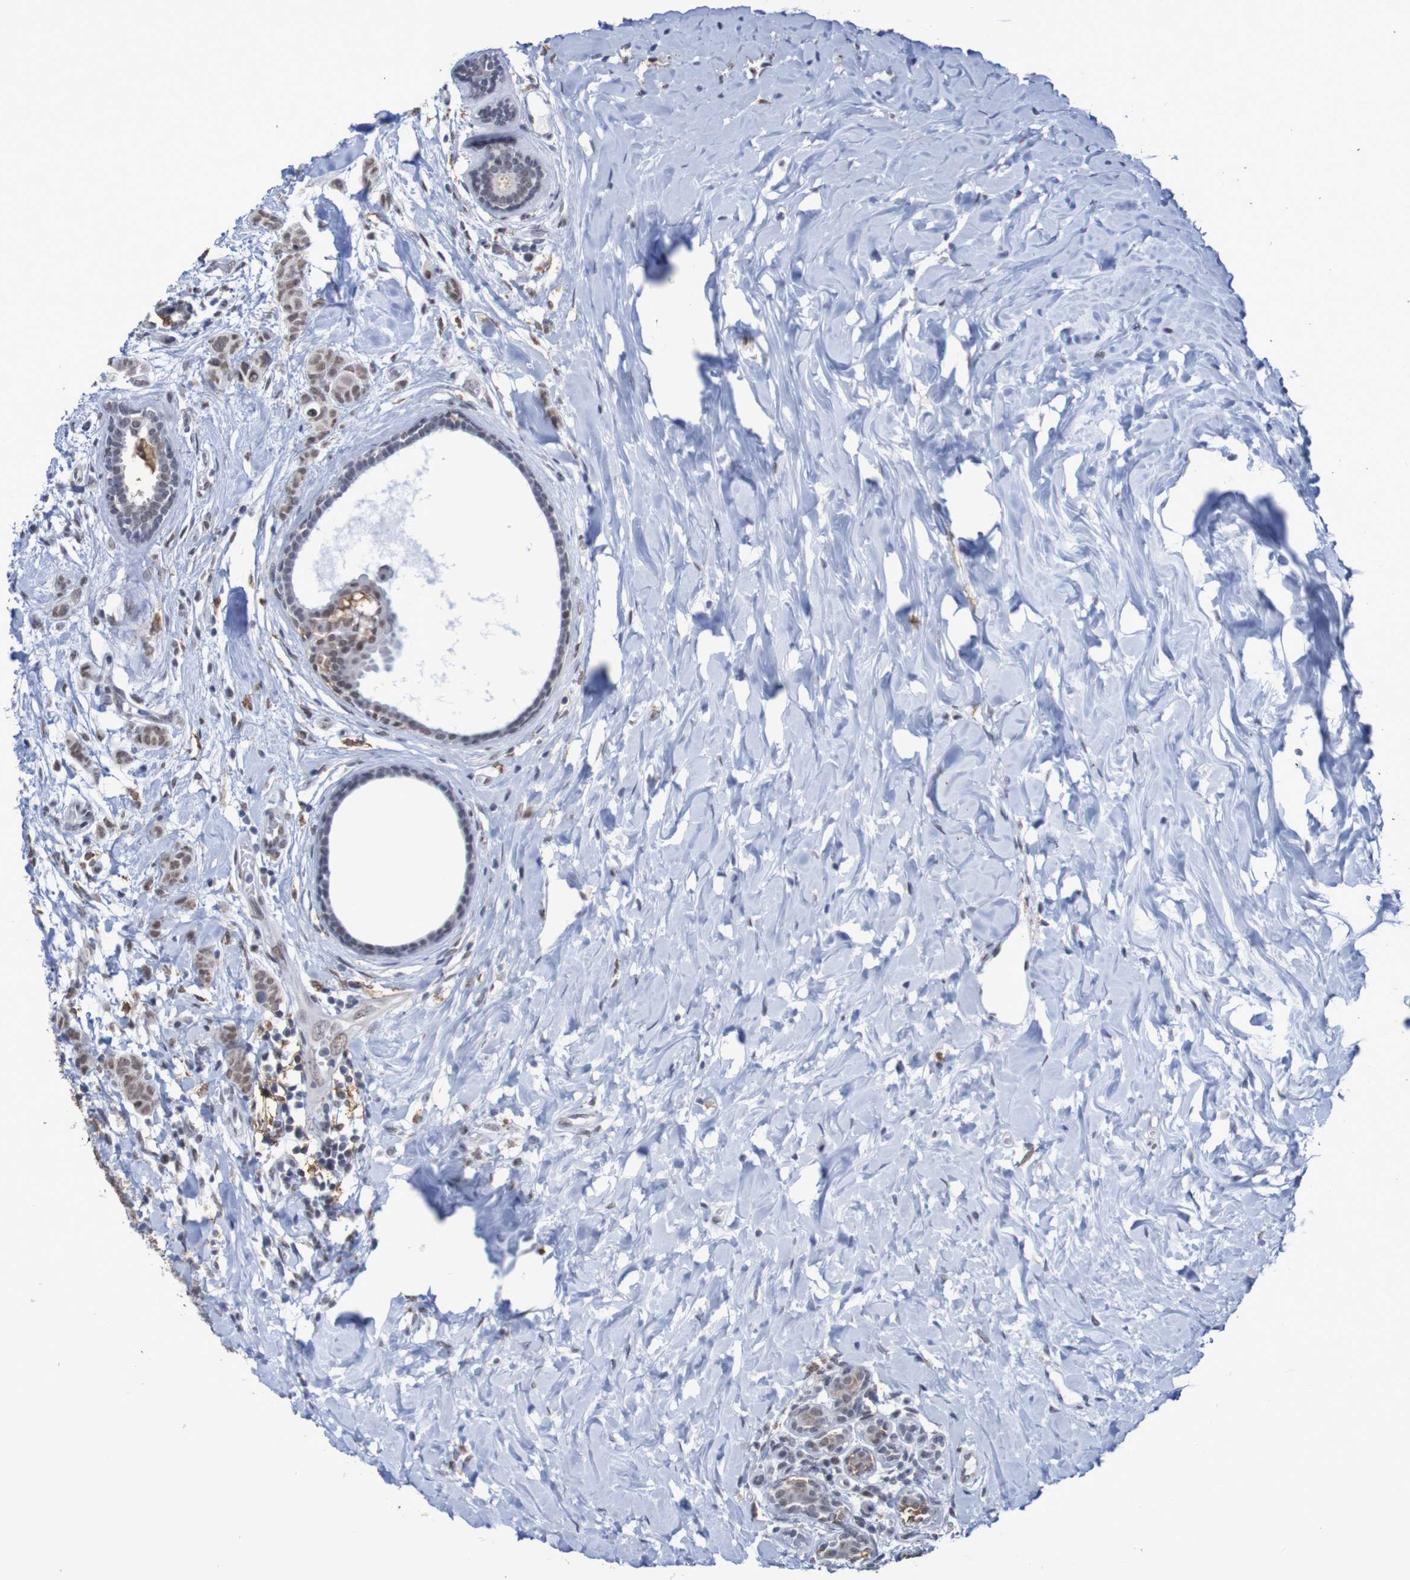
{"staining": {"intensity": "moderate", "quantity": ">75%", "location": "nuclear"}, "tissue": "breast cancer", "cell_type": "Tumor cells", "image_type": "cancer", "snomed": [{"axis": "morphology", "description": "Normal tissue, NOS"}, {"axis": "morphology", "description": "Duct carcinoma"}, {"axis": "topography", "description": "Breast"}], "caption": "Protein positivity by immunohistochemistry (IHC) demonstrates moderate nuclear expression in approximately >75% of tumor cells in breast invasive ductal carcinoma. (DAB (3,3'-diaminobenzidine) IHC, brown staining for protein, blue staining for nuclei).", "gene": "MRTFB", "patient": {"sex": "female", "age": 40}}